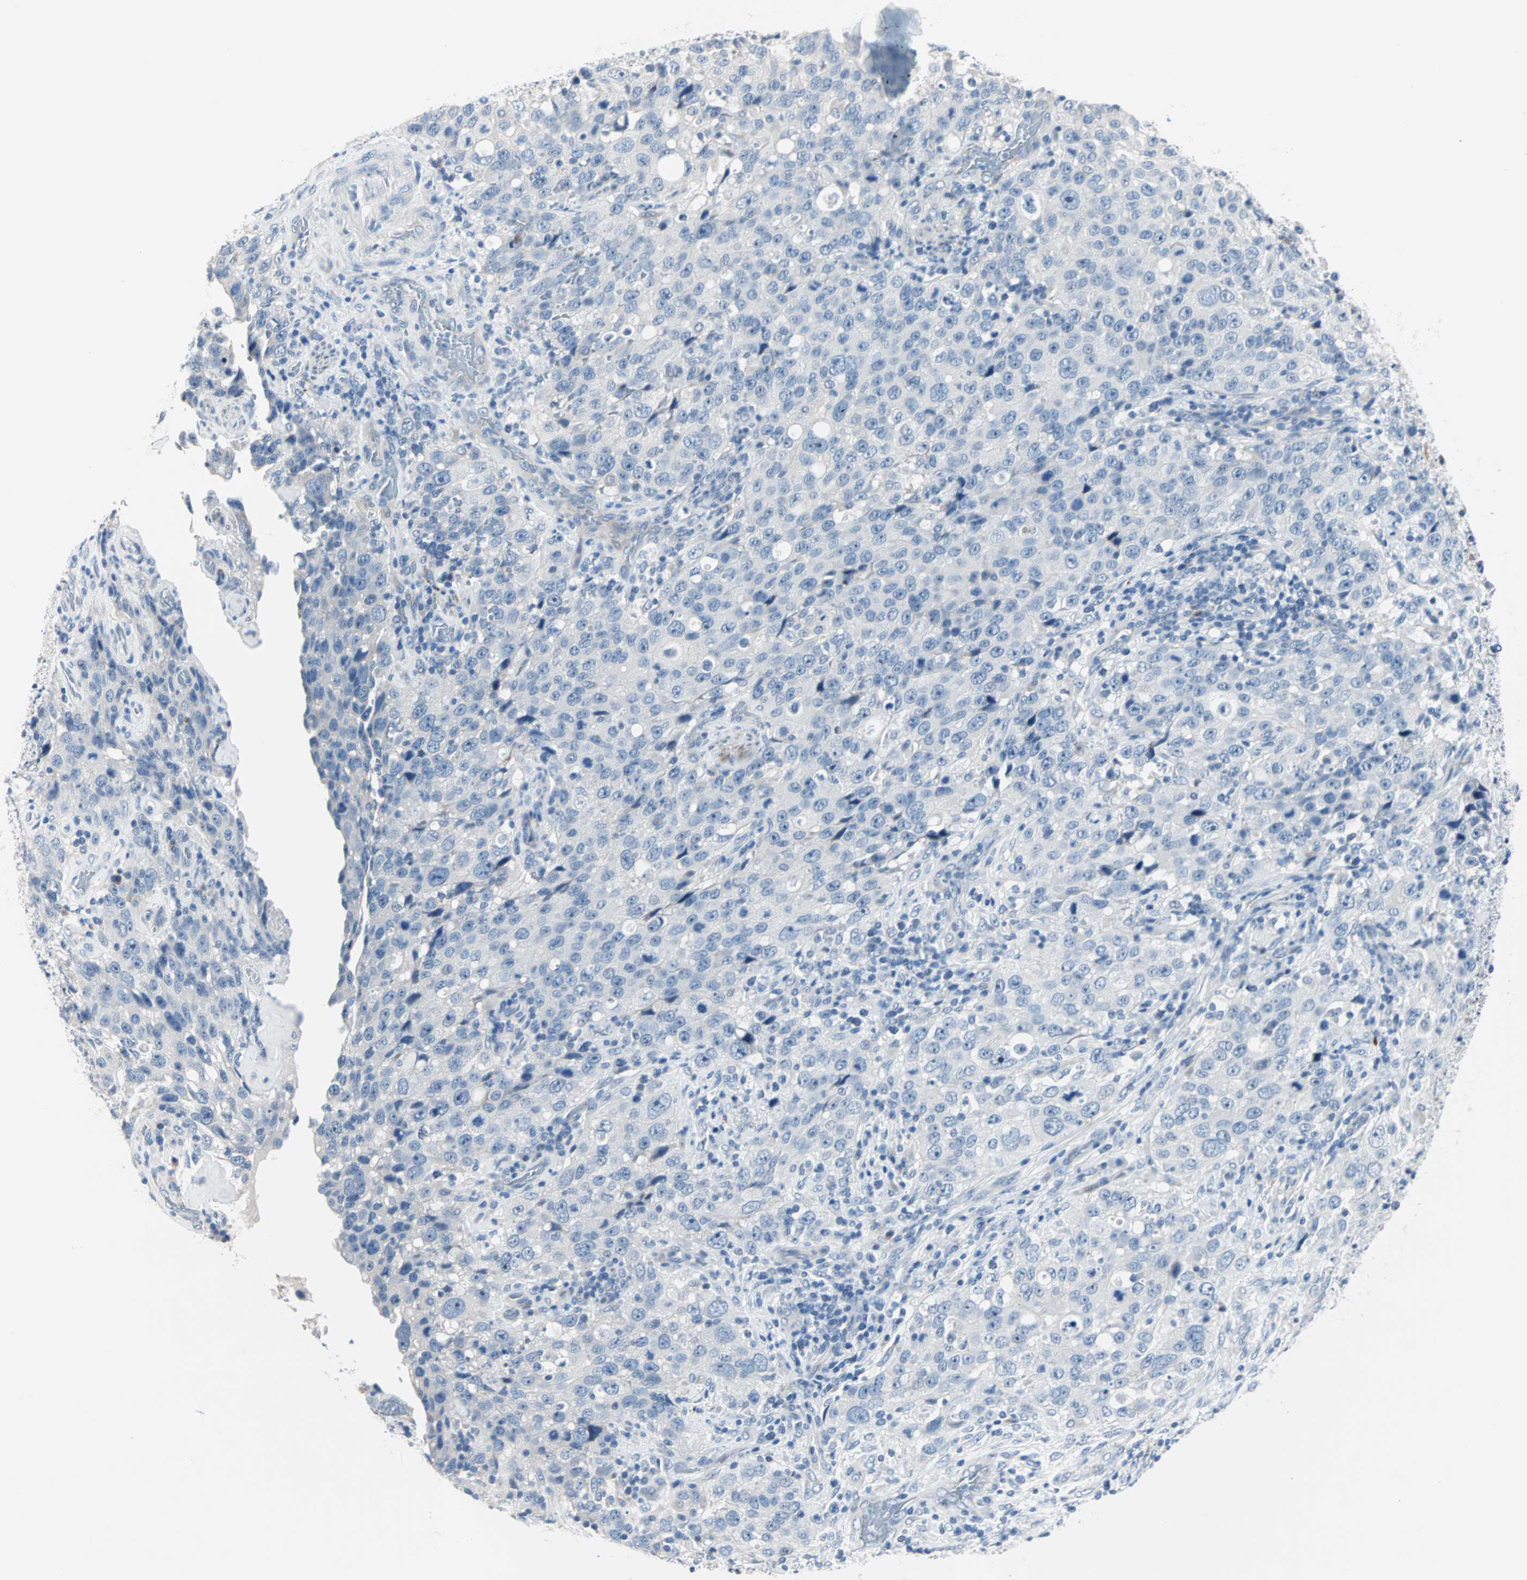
{"staining": {"intensity": "negative", "quantity": "none", "location": "none"}, "tissue": "stomach cancer", "cell_type": "Tumor cells", "image_type": "cancer", "snomed": [{"axis": "morphology", "description": "Normal tissue, NOS"}, {"axis": "morphology", "description": "Adenocarcinoma, NOS"}, {"axis": "topography", "description": "Stomach"}], "caption": "The immunohistochemistry (IHC) histopathology image has no significant positivity in tumor cells of stomach adenocarcinoma tissue.", "gene": "NEFH", "patient": {"sex": "male", "age": 48}}